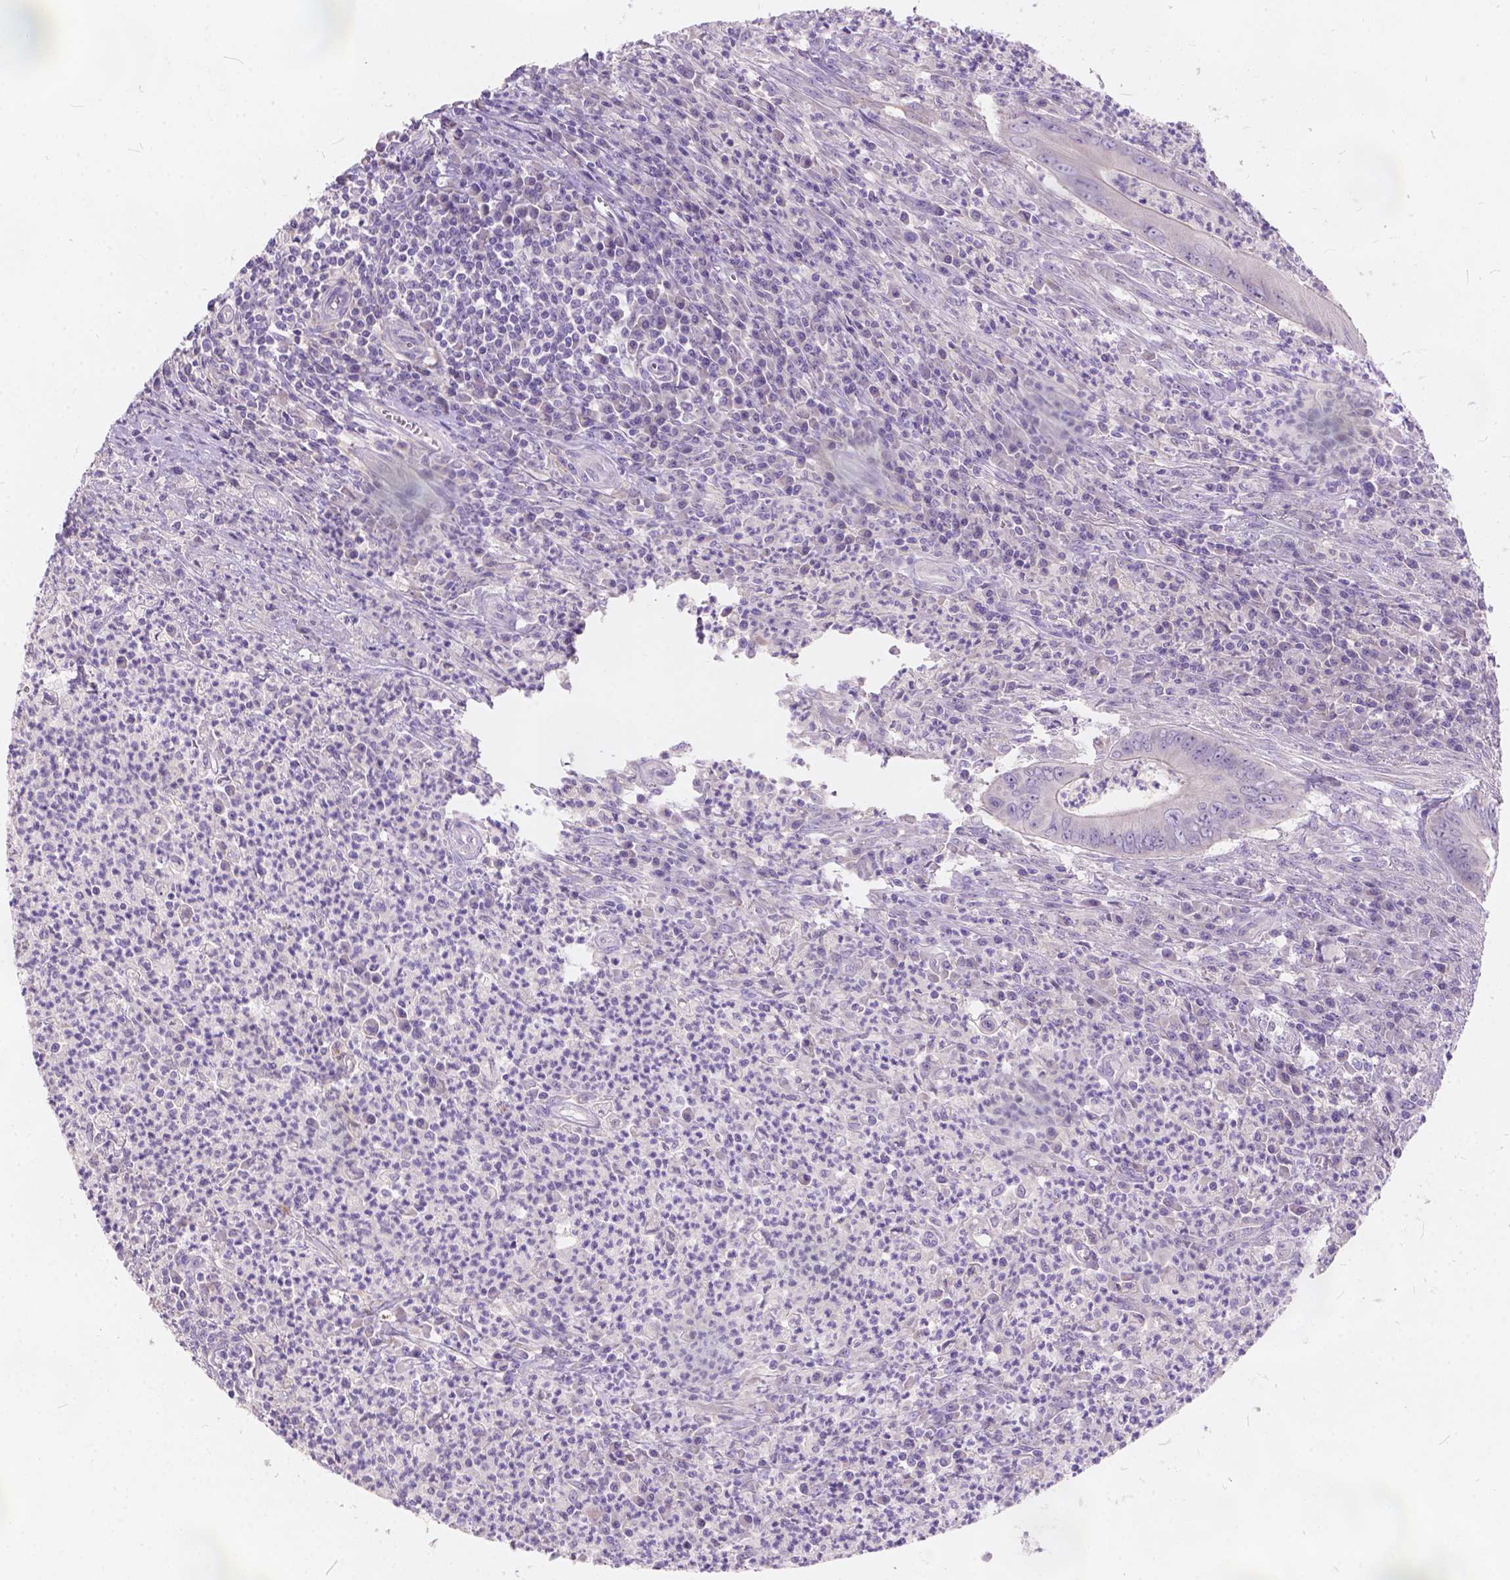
{"staining": {"intensity": "negative", "quantity": "none", "location": "none"}, "tissue": "colorectal cancer", "cell_type": "Tumor cells", "image_type": "cancer", "snomed": [{"axis": "morphology", "description": "Adenocarcinoma, NOS"}, {"axis": "topography", "description": "Colon"}], "caption": "Immunohistochemical staining of colorectal cancer exhibits no significant positivity in tumor cells.", "gene": "PEX11G", "patient": {"sex": "female", "age": 74}}